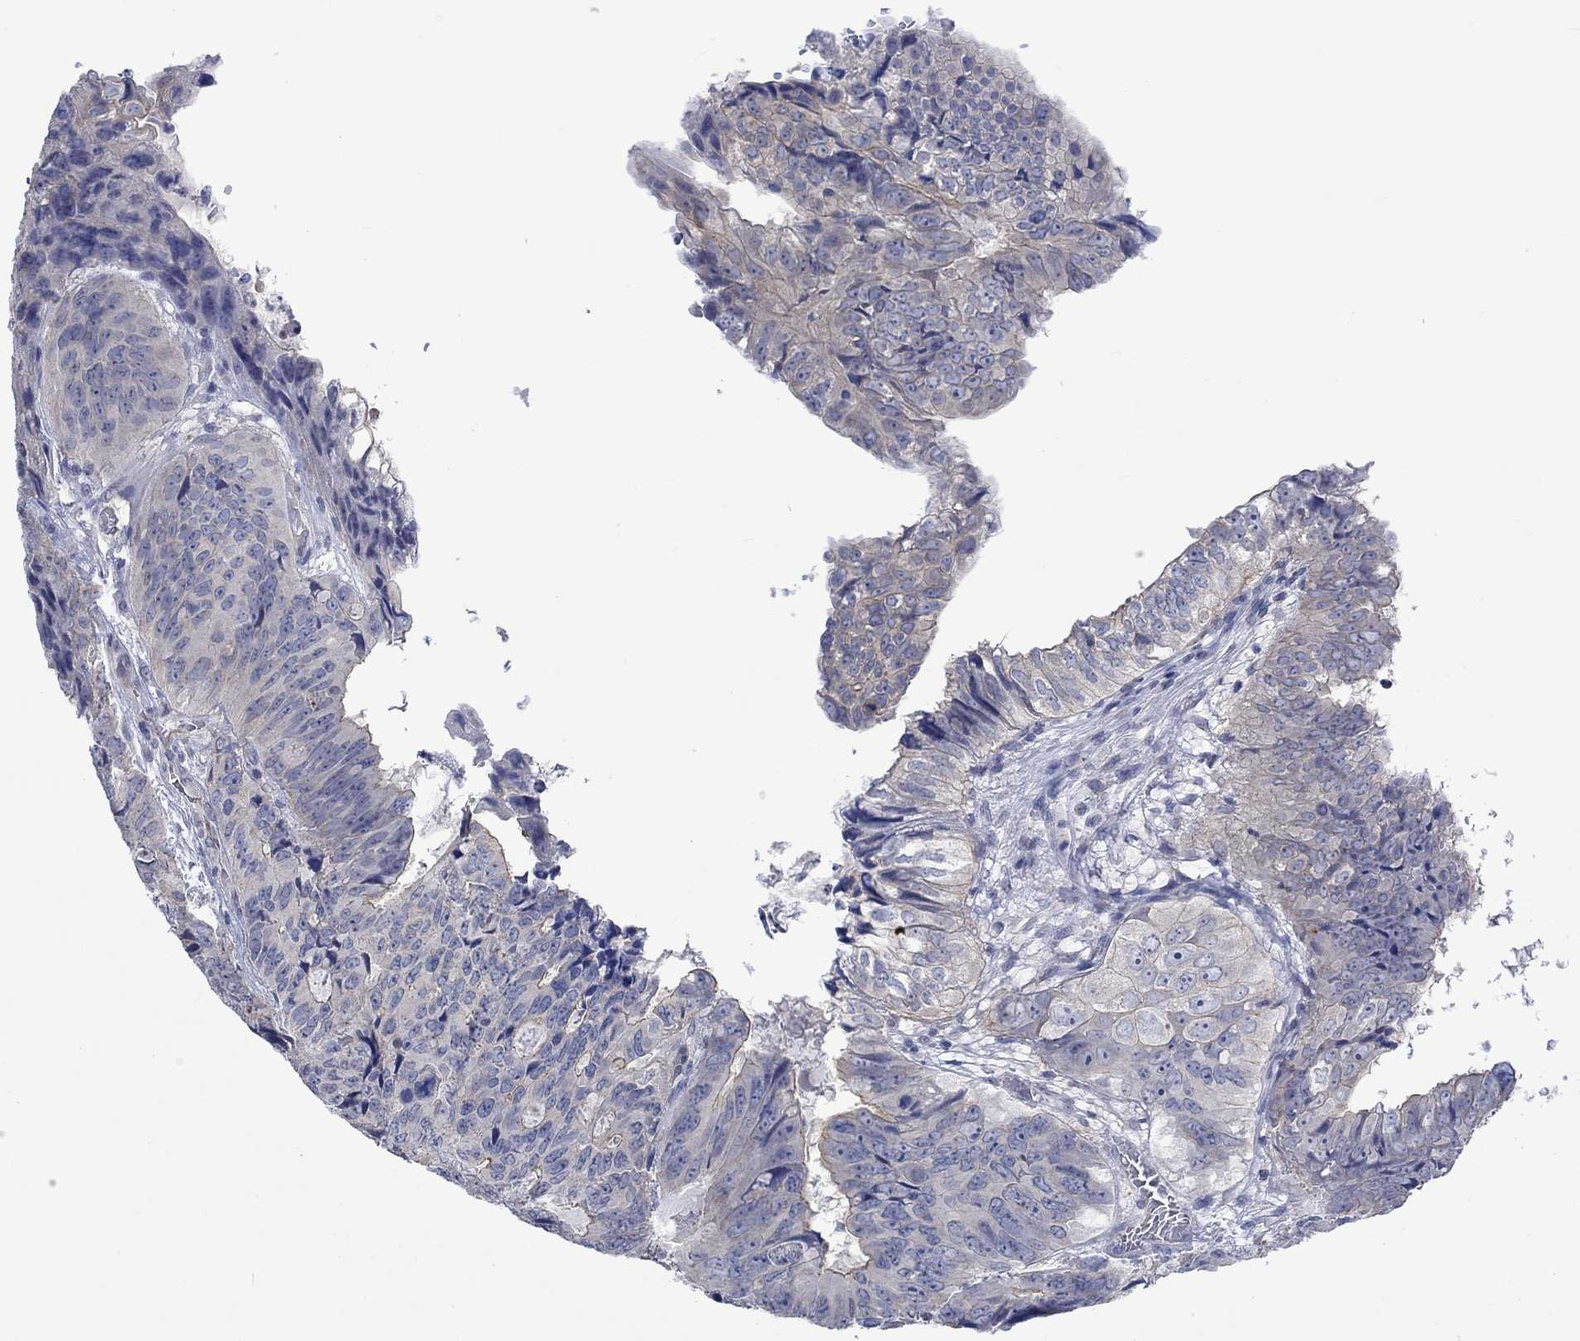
{"staining": {"intensity": "weak", "quantity": "25%-75%", "location": "cytoplasmic/membranous"}, "tissue": "colorectal cancer", "cell_type": "Tumor cells", "image_type": "cancer", "snomed": [{"axis": "morphology", "description": "Adenocarcinoma, NOS"}, {"axis": "topography", "description": "Colon"}], "caption": "Human colorectal cancer stained with a brown dye reveals weak cytoplasmic/membranous positive staining in approximately 25%-75% of tumor cells.", "gene": "AGRP", "patient": {"sex": "male", "age": 79}}